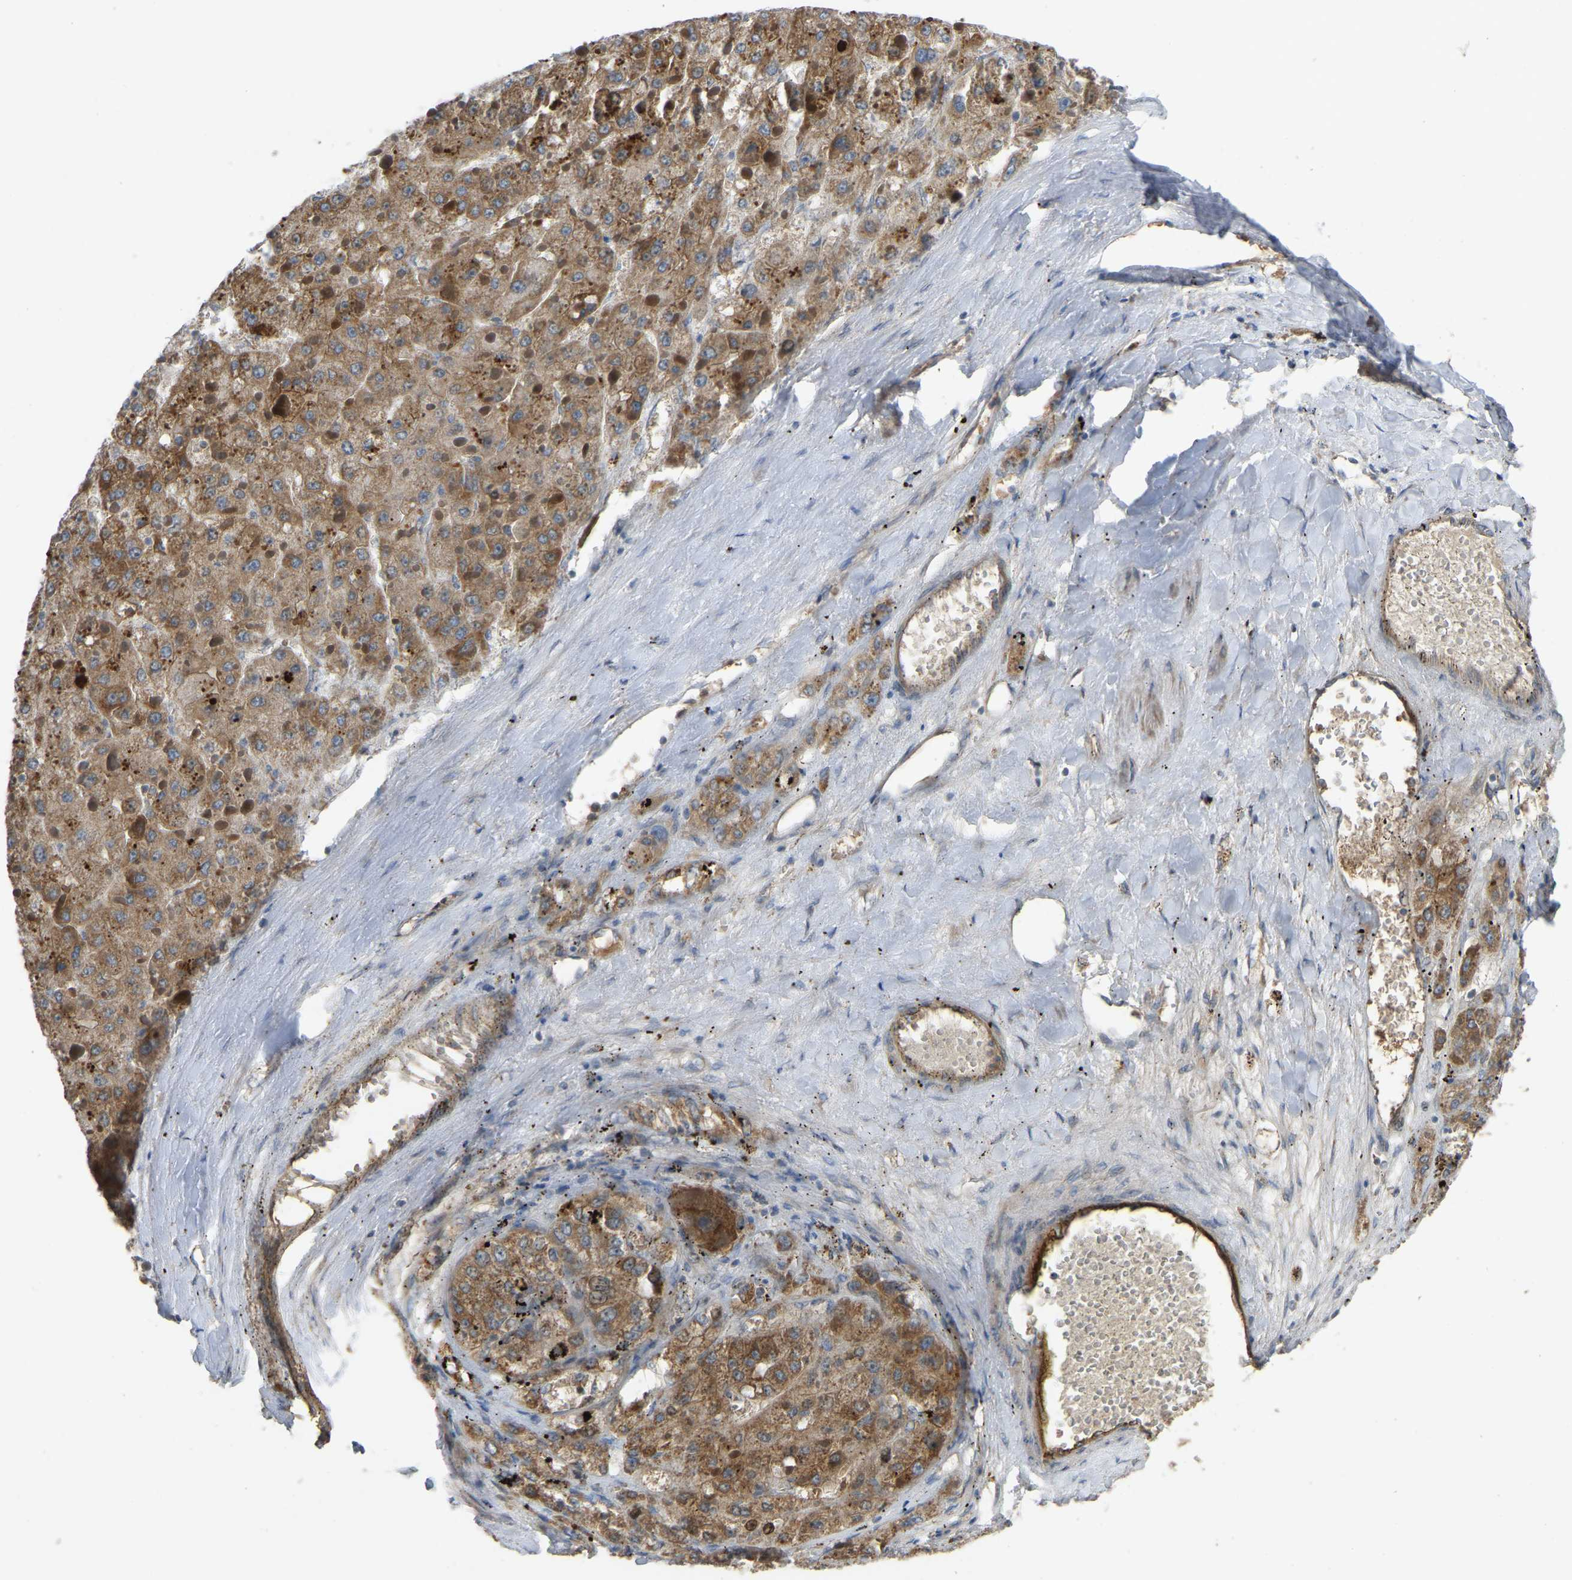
{"staining": {"intensity": "moderate", "quantity": ">75%", "location": "cytoplasmic/membranous"}, "tissue": "liver cancer", "cell_type": "Tumor cells", "image_type": "cancer", "snomed": [{"axis": "morphology", "description": "Carcinoma, Hepatocellular, NOS"}, {"axis": "topography", "description": "Liver"}], "caption": "Immunohistochemical staining of human liver hepatocellular carcinoma shows medium levels of moderate cytoplasmic/membranous protein expression in about >75% of tumor cells.", "gene": "C21orf91", "patient": {"sex": "female", "age": 73}}